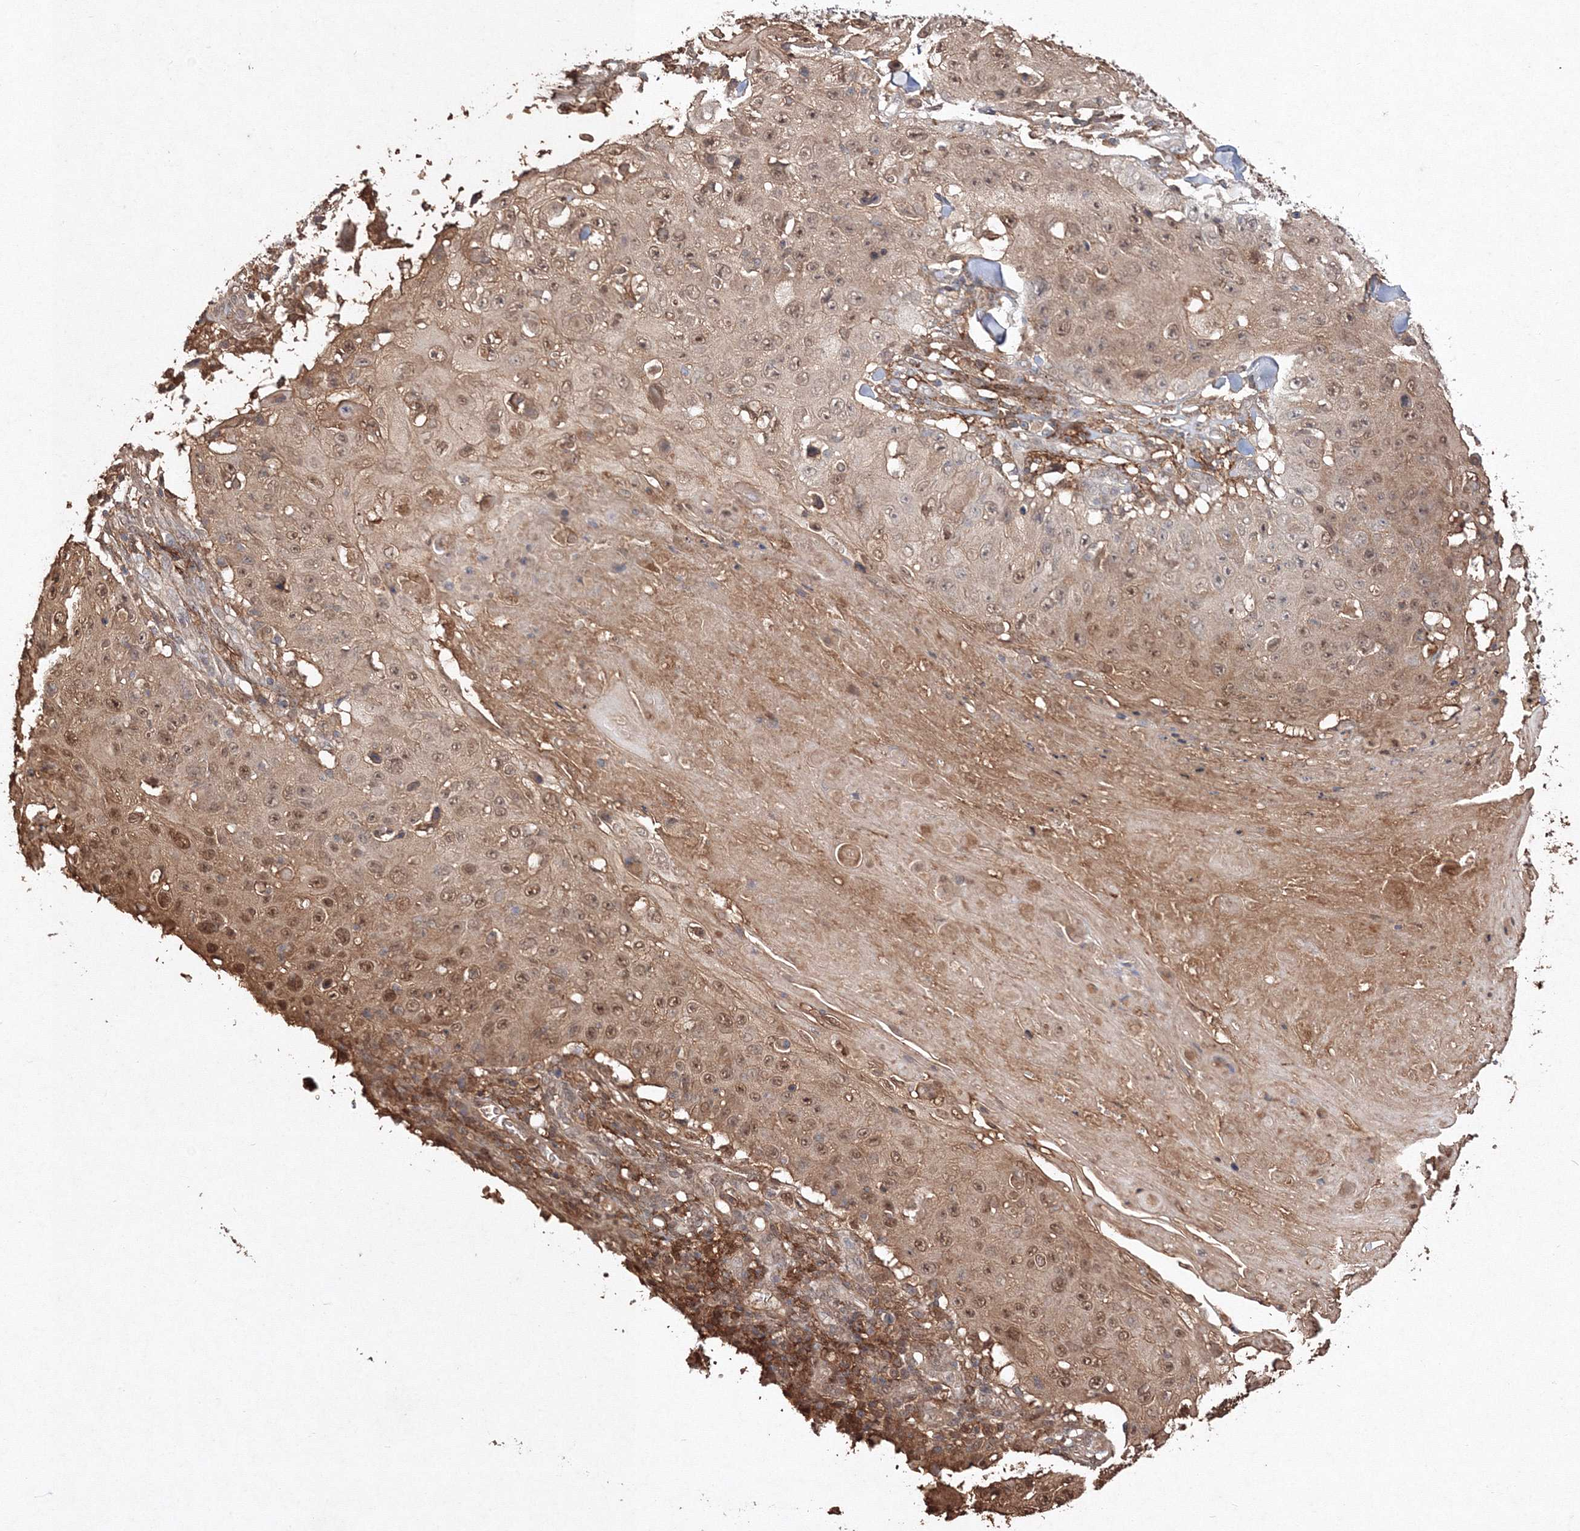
{"staining": {"intensity": "moderate", "quantity": ">75%", "location": "cytoplasmic/membranous,nuclear"}, "tissue": "skin cancer", "cell_type": "Tumor cells", "image_type": "cancer", "snomed": [{"axis": "morphology", "description": "Squamous cell carcinoma, NOS"}, {"axis": "topography", "description": "Skin"}], "caption": "Skin cancer stained with immunohistochemistry demonstrates moderate cytoplasmic/membranous and nuclear positivity in about >75% of tumor cells.", "gene": "S100A11", "patient": {"sex": "male", "age": 86}}